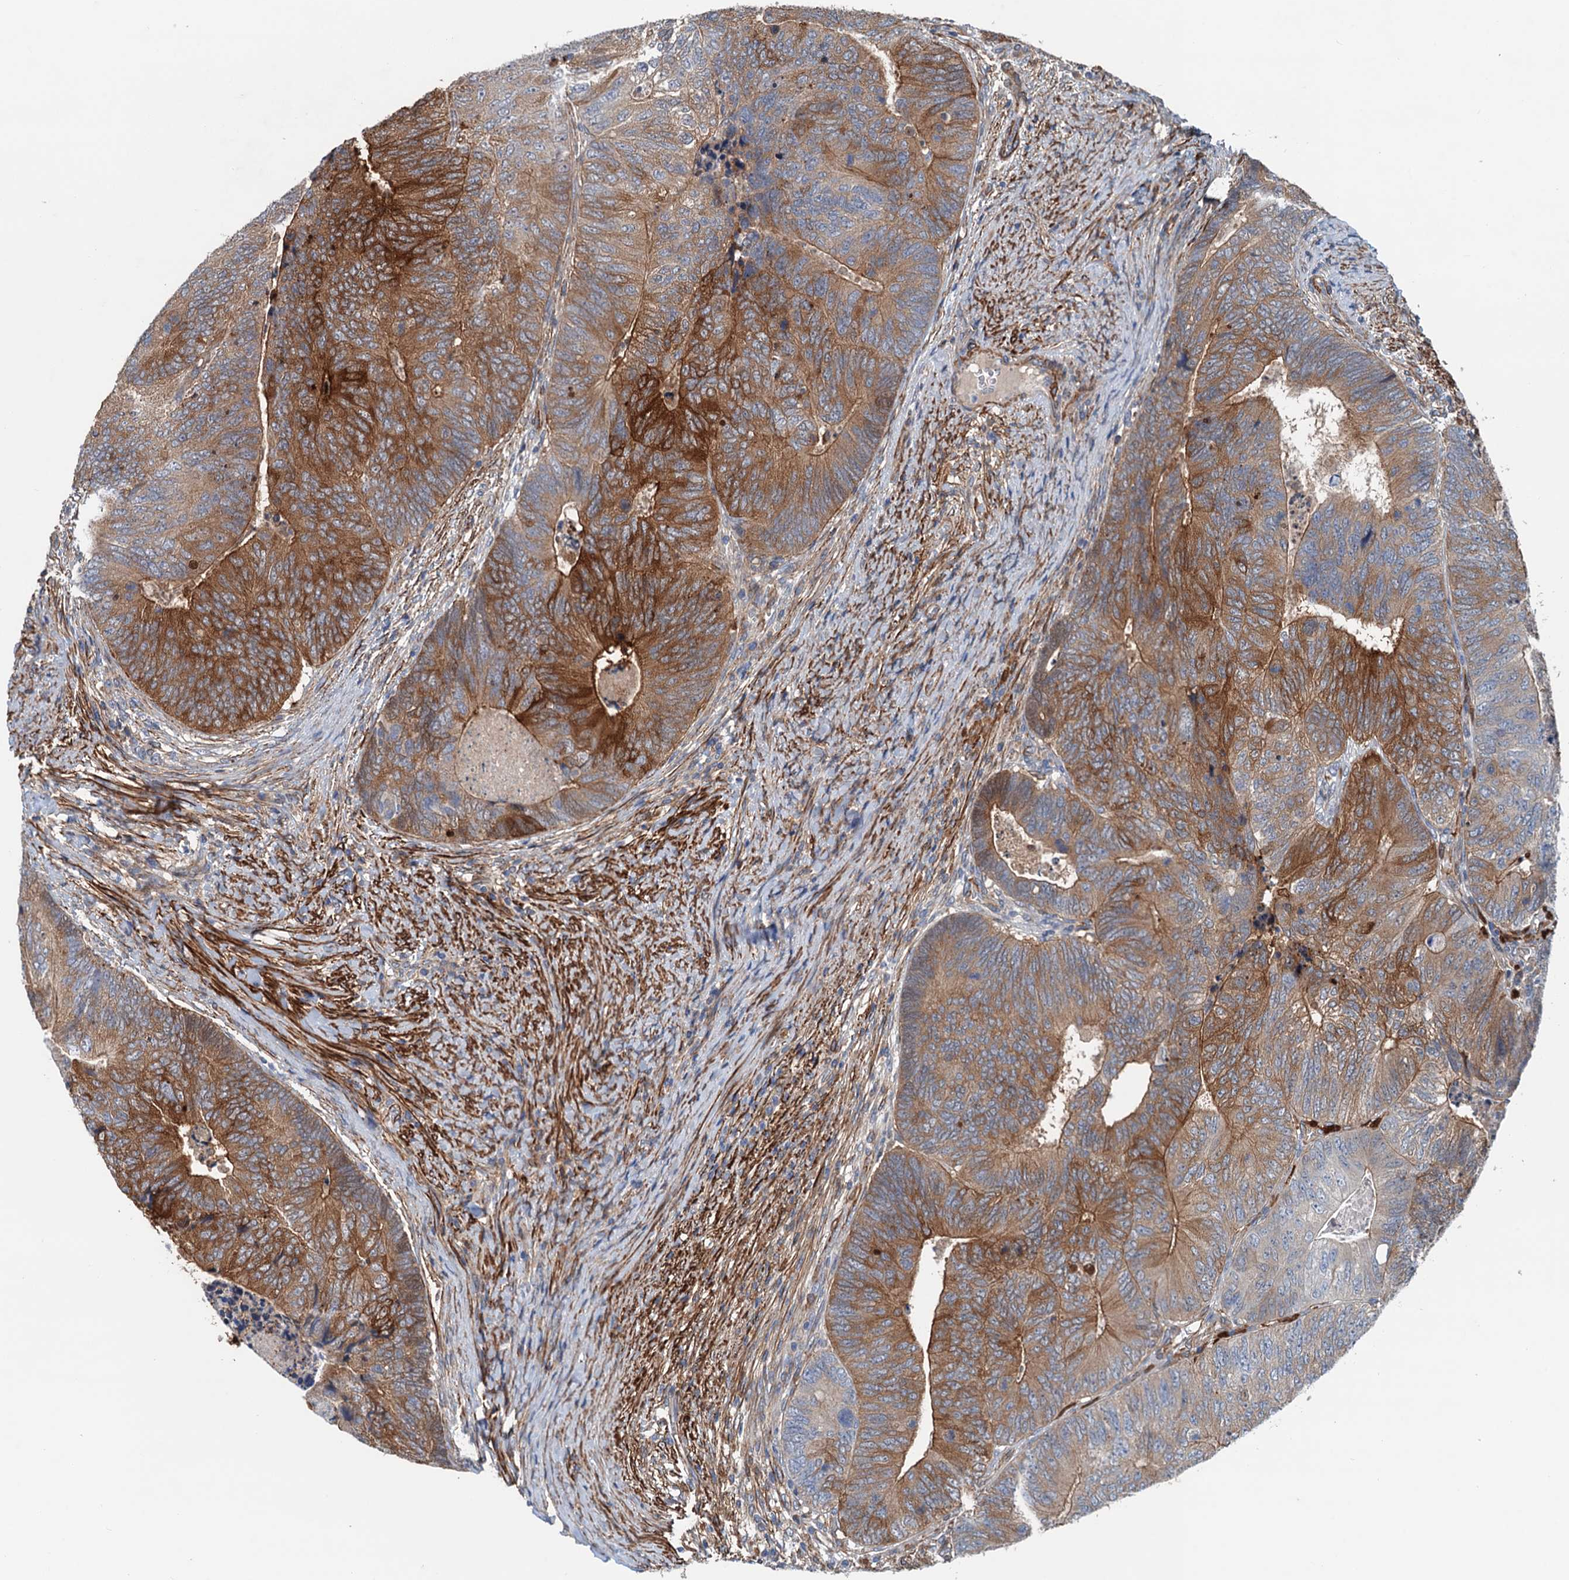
{"staining": {"intensity": "moderate", "quantity": "25%-75%", "location": "cytoplasmic/membranous"}, "tissue": "colorectal cancer", "cell_type": "Tumor cells", "image_type": "cancer", "snomed": [{"axis": "morphology", "description": "Adenocarcinoma, NOS"}, {"axis": "topography", "description": "Colon"}], "caption": "Moderate cytoplasmic/membranous protein expression is present in about 25%-75% of tumor cells in colorectal cancer.", "gene": "CSTPP1", "patient": {"sex": "female", "age": 67}}